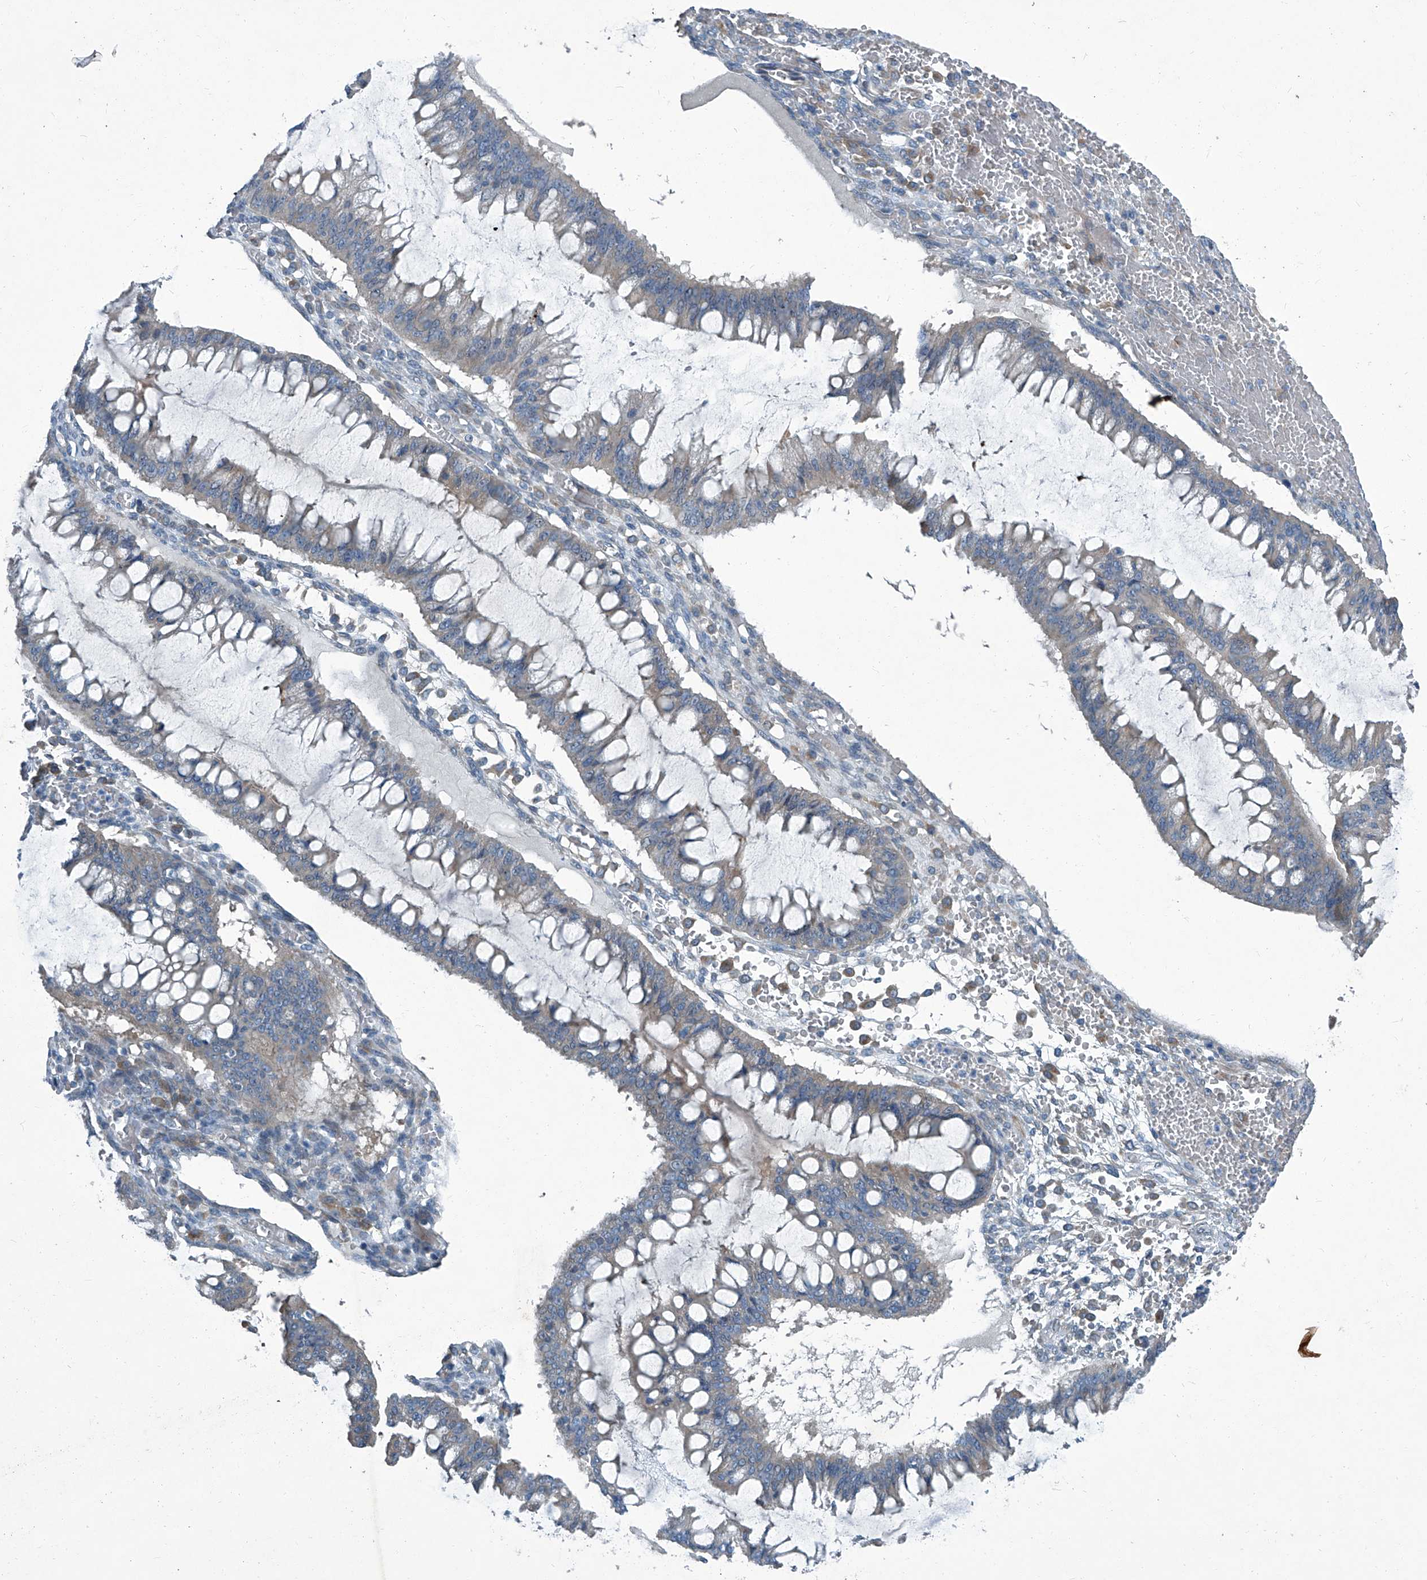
{"staining": {"intensity": "negative", "quantity": "none", "location": "none"}, "tissue": "ovarian cancer", "cell_type": "Tumor cells", "image_type": "cancer", "snomed": [{"axis": "morphology", "description": "Cystadenocarcinoma, mucinous, NOS"}, {"axis": "topography", "description": "Ovary"}], "caption": "Mucinous cystadenocarcinoma (ovarian) was stained to show a protein in brown. There is no significant staining in tumor cells. (IHC, brightfield microscopy, high magnification).", "gene": "SLC26A11", "patient": {"sex": "female", "age": 73}}